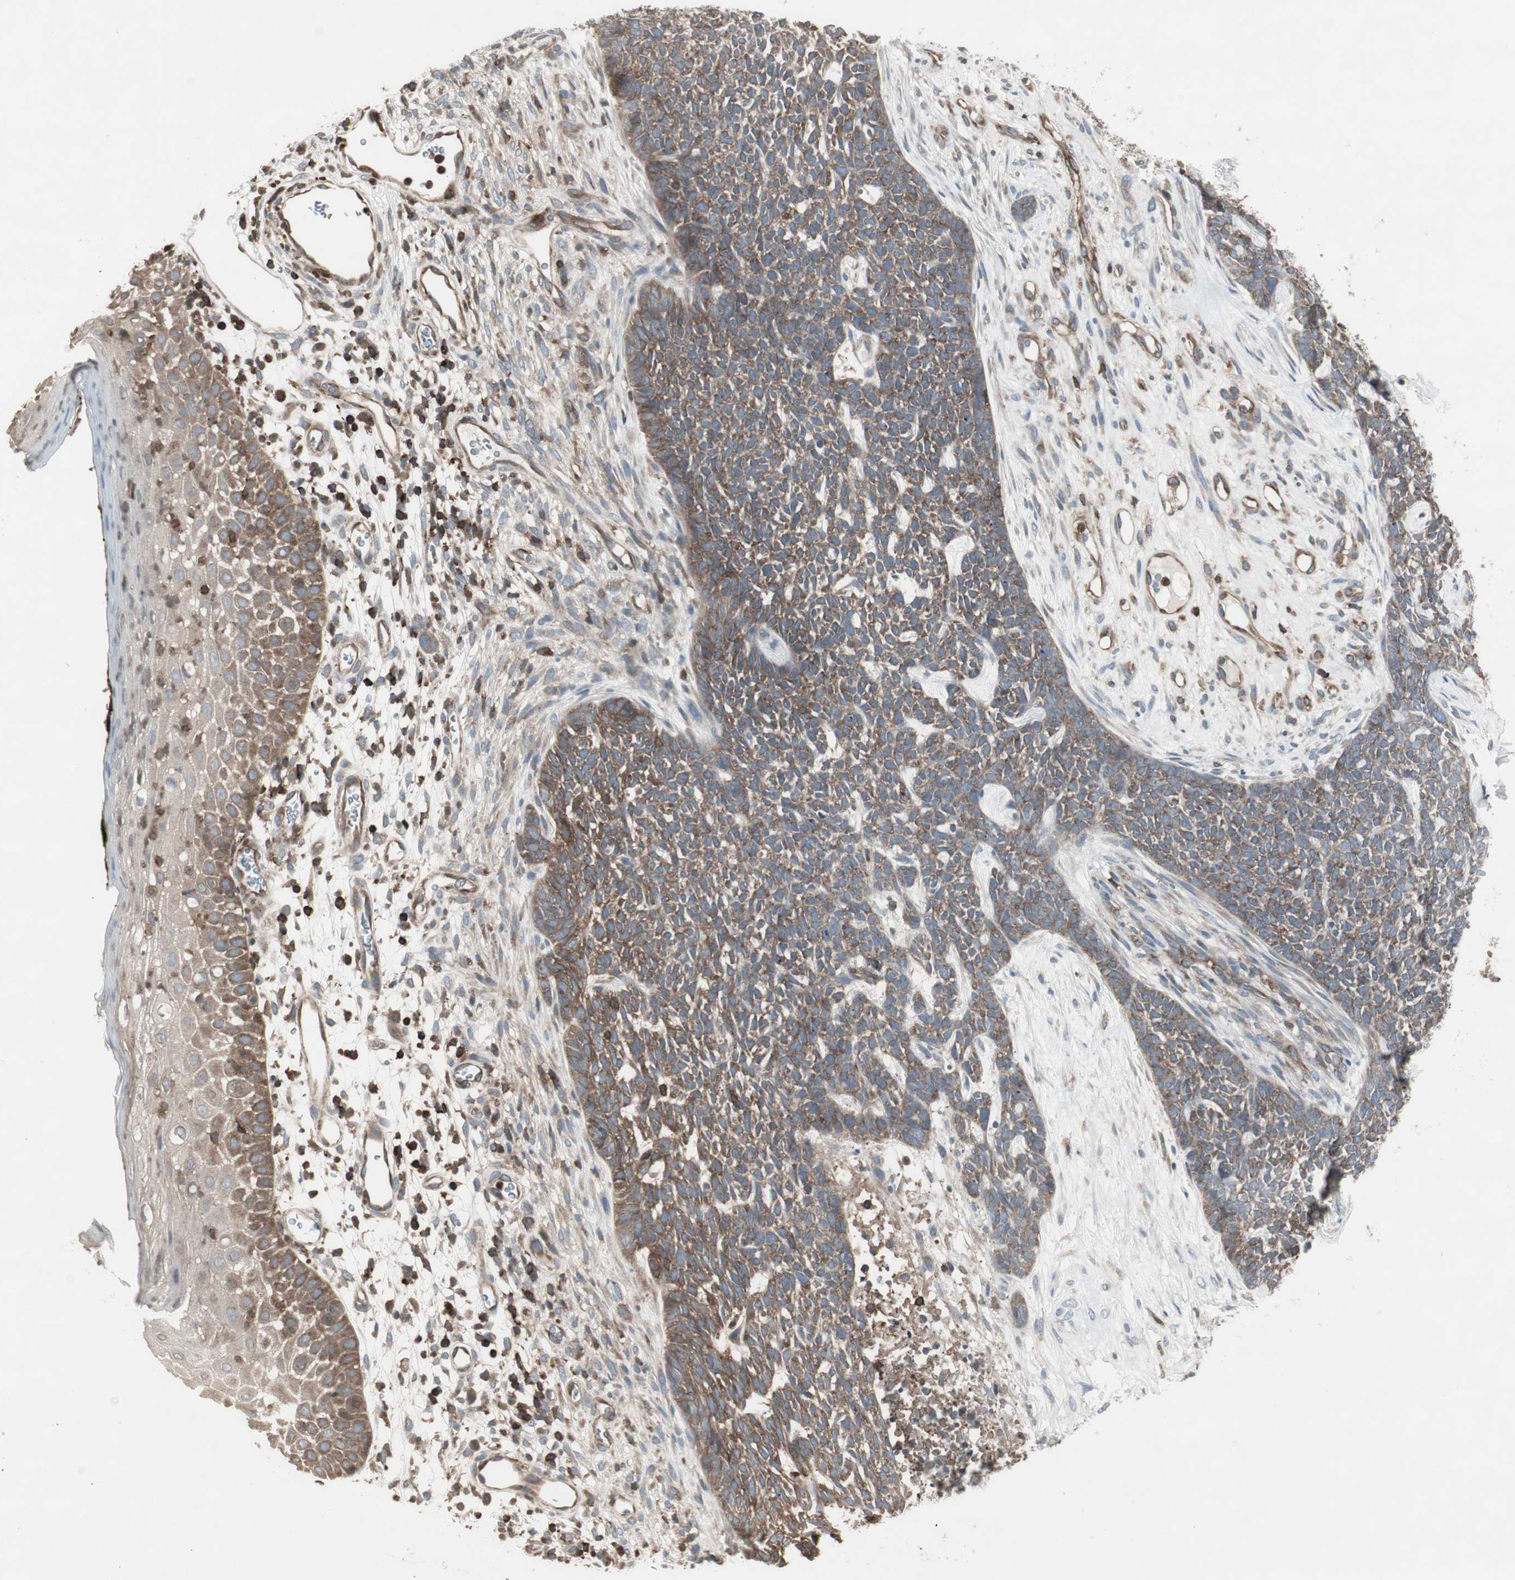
{"staining": {"intensity": "moderate", "quantity": "<25%", "location": "cytoplasmic/membranous"}, "tissue": "skin cancer", "cell_type": "Tumor cells", "image_type": "cancer", "snomed": [{"axis": "morphology", "description": "Basal cell carcinoma"}, {"axis": "topography", "description": "Skin"}], "caption": "Immunohistochemical staining of basal cell carcinoma (skin) reveals low levels of moderate cytoplasmic/membranous staining in about <25% of tumor cells.", "gene": "ARHGEF1", "patient": {"sex": "female", "age": 84}}